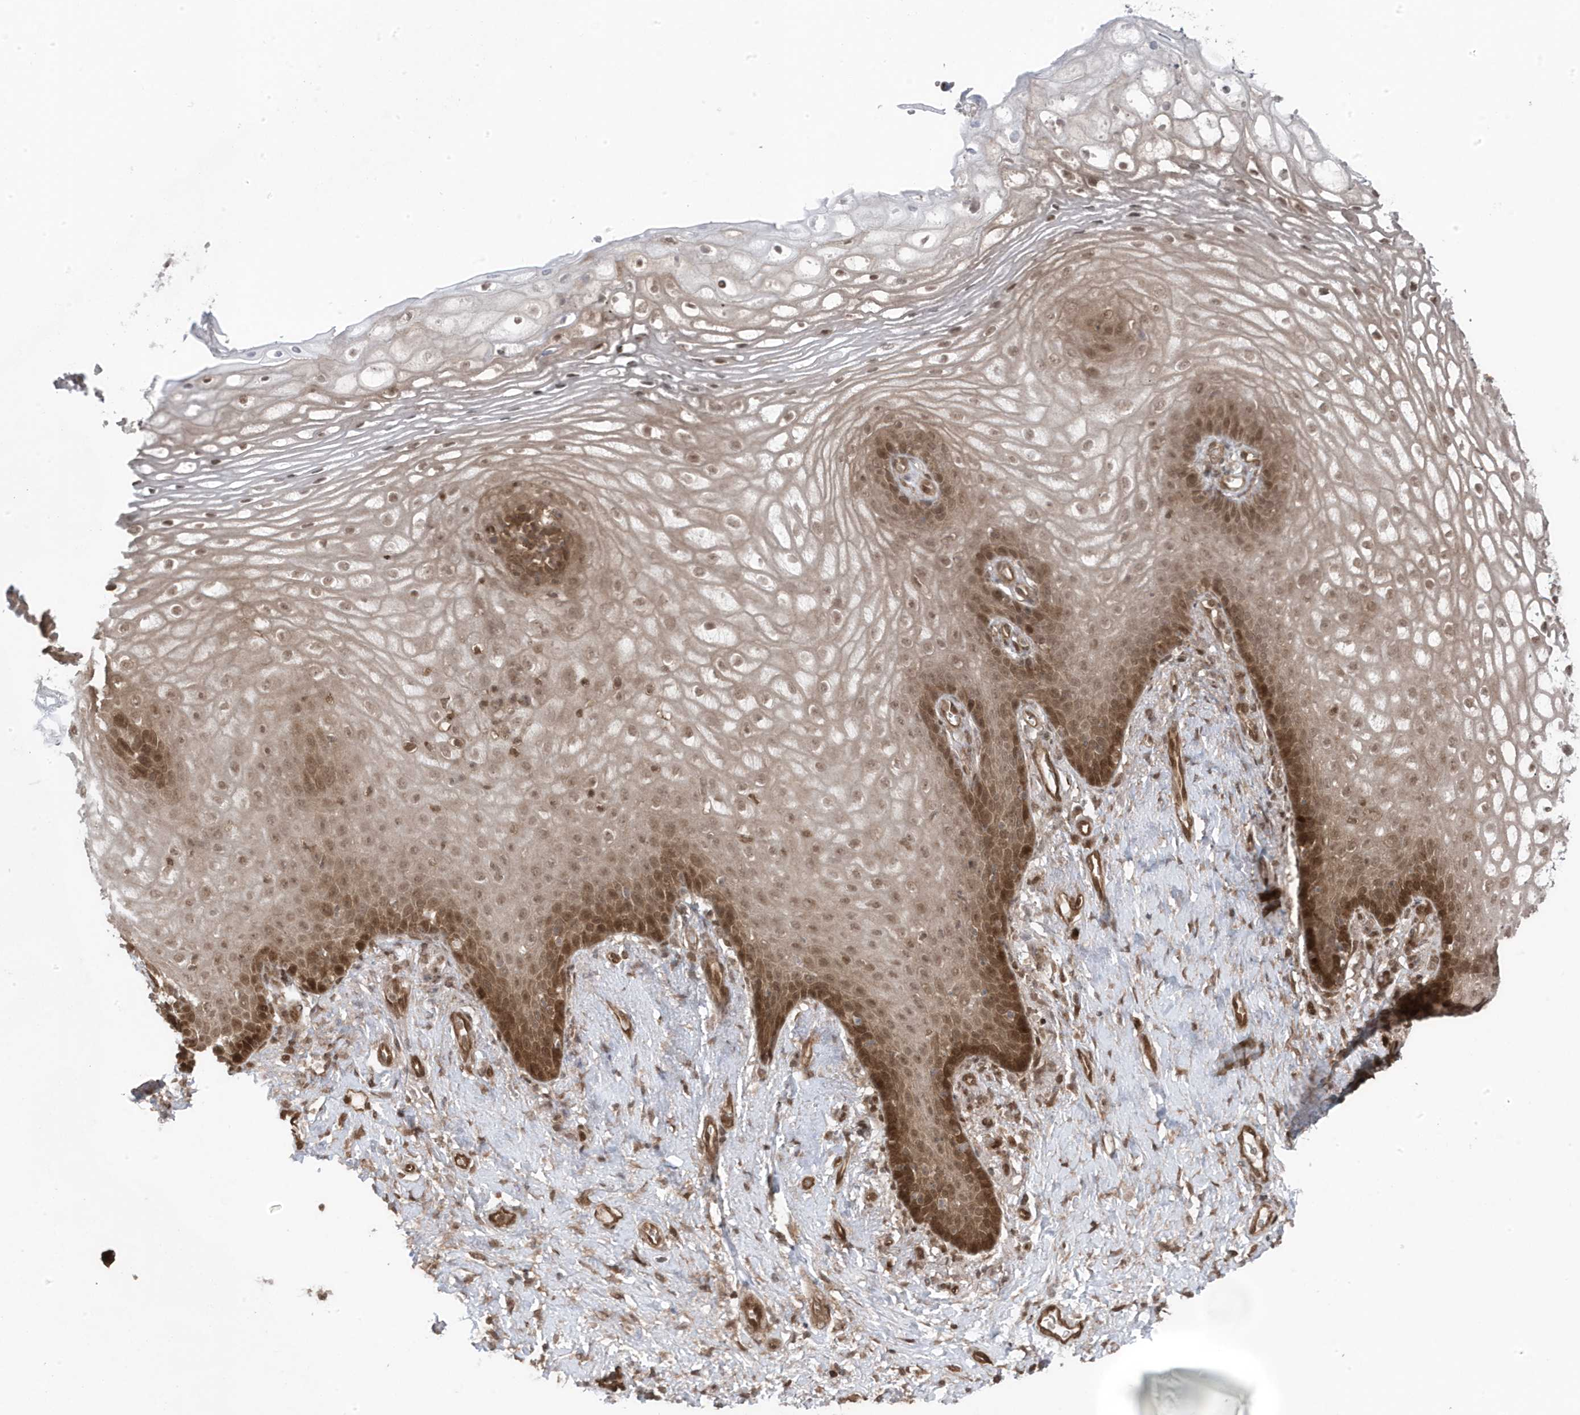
{"staining": {"intensity": "moderate", "quantity": ">75%", "location": "cytoplasmic/membranous,nuclear"}, "tissue": "vagina", "cell_type": "Squamous epithelial cells", "image_type": "normal", "snomed": [{"axis": "morphology", "description": "Normal tissue, NOS"}, {"axis": "topography", "description": "Vagina"}], "caption": "Protein staining of benign vagina exhibits moderate cytoplasmic/membranous,nuclear expression in approximately >75% of squamous epithelial cells.", "gene": "MAPK1IP1L", "patient": {"sex": "female", "age": 60}}